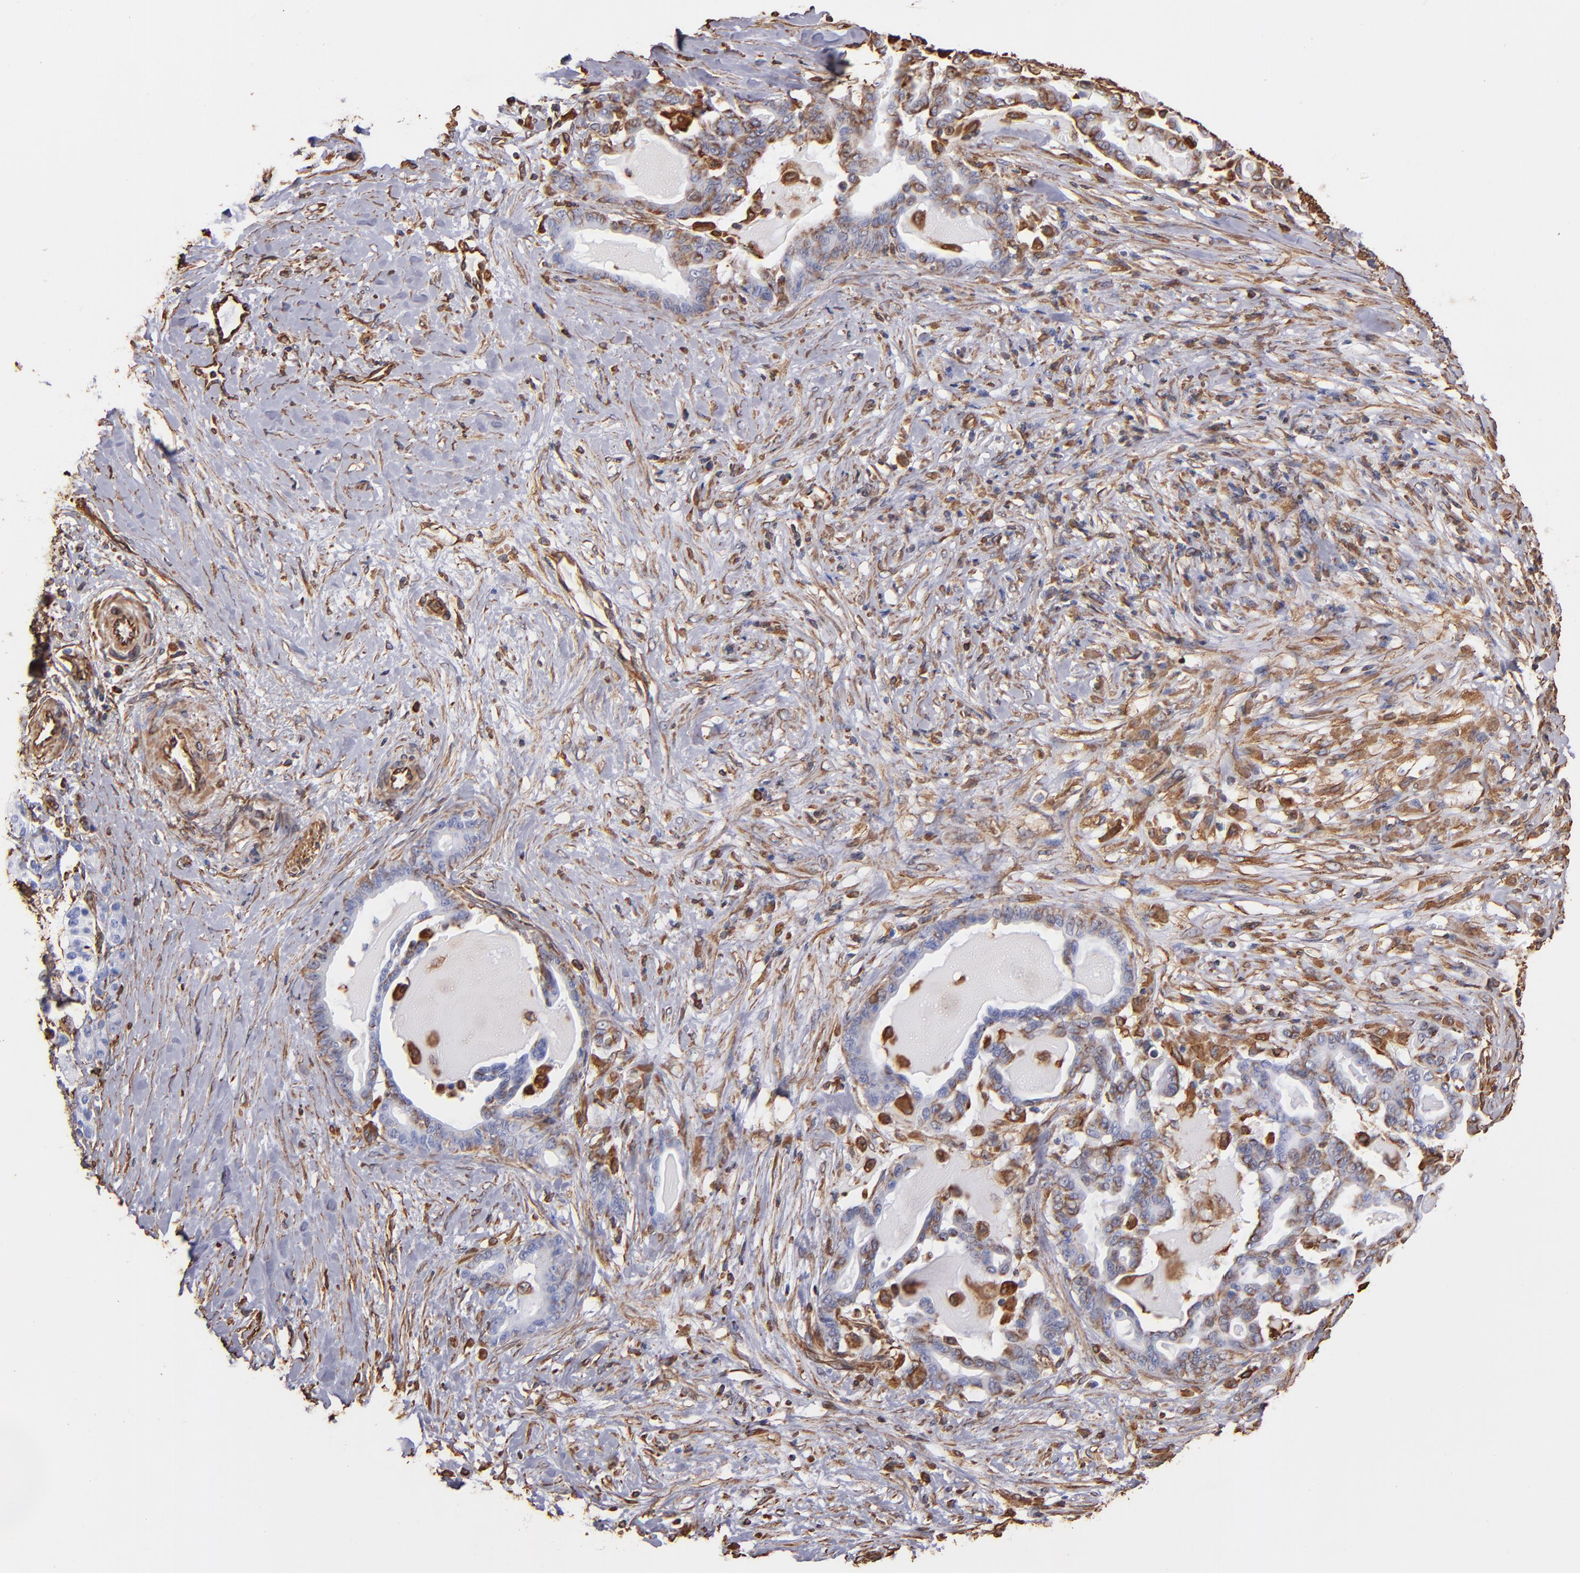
{"staining": {"intensity": "strong", "quantity": "<25%", "location": "cytoplasmic/membranous,nuclear"}, "tissue": "pancreatic cancer", "cell_type": "Tumor cells", "image_type": "cancer", "snomed": [{"axis": "morphology", "description": "Adenocarcinoma, NOS"}, {"axis": "topography", "description": "Pancreas"}], "caption": "Immunohistochemical staining of human pancreatic cancer (adenocarcinoma) exhibits strong cytoplasmic/membranous and nuclear protein expression in about <25% of tumor cells.", "gene": "VIM", "patient": {"sex": "male", "age": 63}}